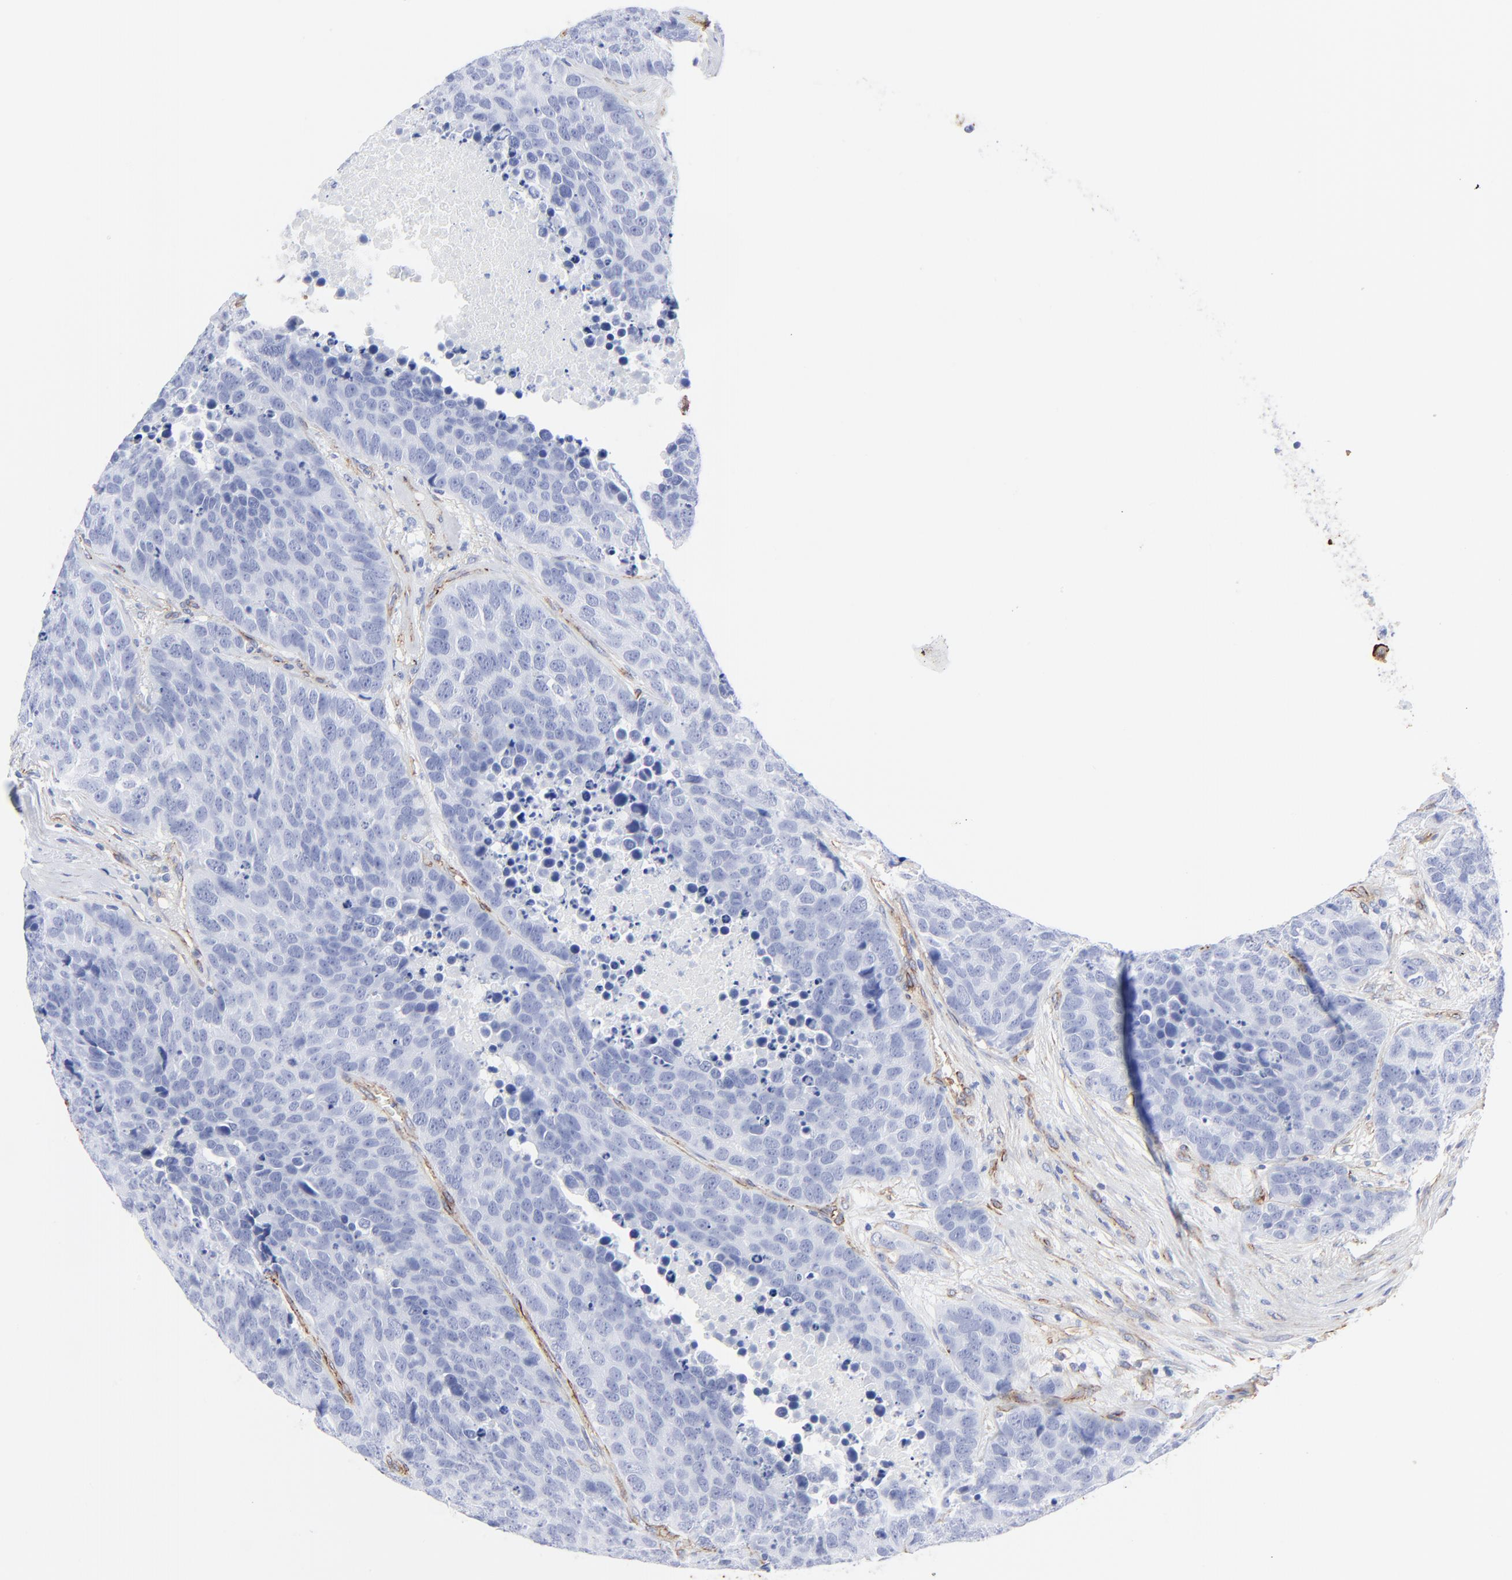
{"staining": {"intensity": "negative", "quantity": "none", "location": "none"}, "tissue": "carcinoid", "cell_type": "Tumor cells", "image_type": "cancer", "snomed": [{"axis": "morphology", "description": "Carcinoid, malignant, NOS"}, {"axis": "topography", "description": "Lung"}], "caption": "This is an immunohistochemistry photomicrograph of human carcinoid. There is no positivity in tumor cells.", "gene": "CAV1", "patient": {"sex": "male", "age": 60}}